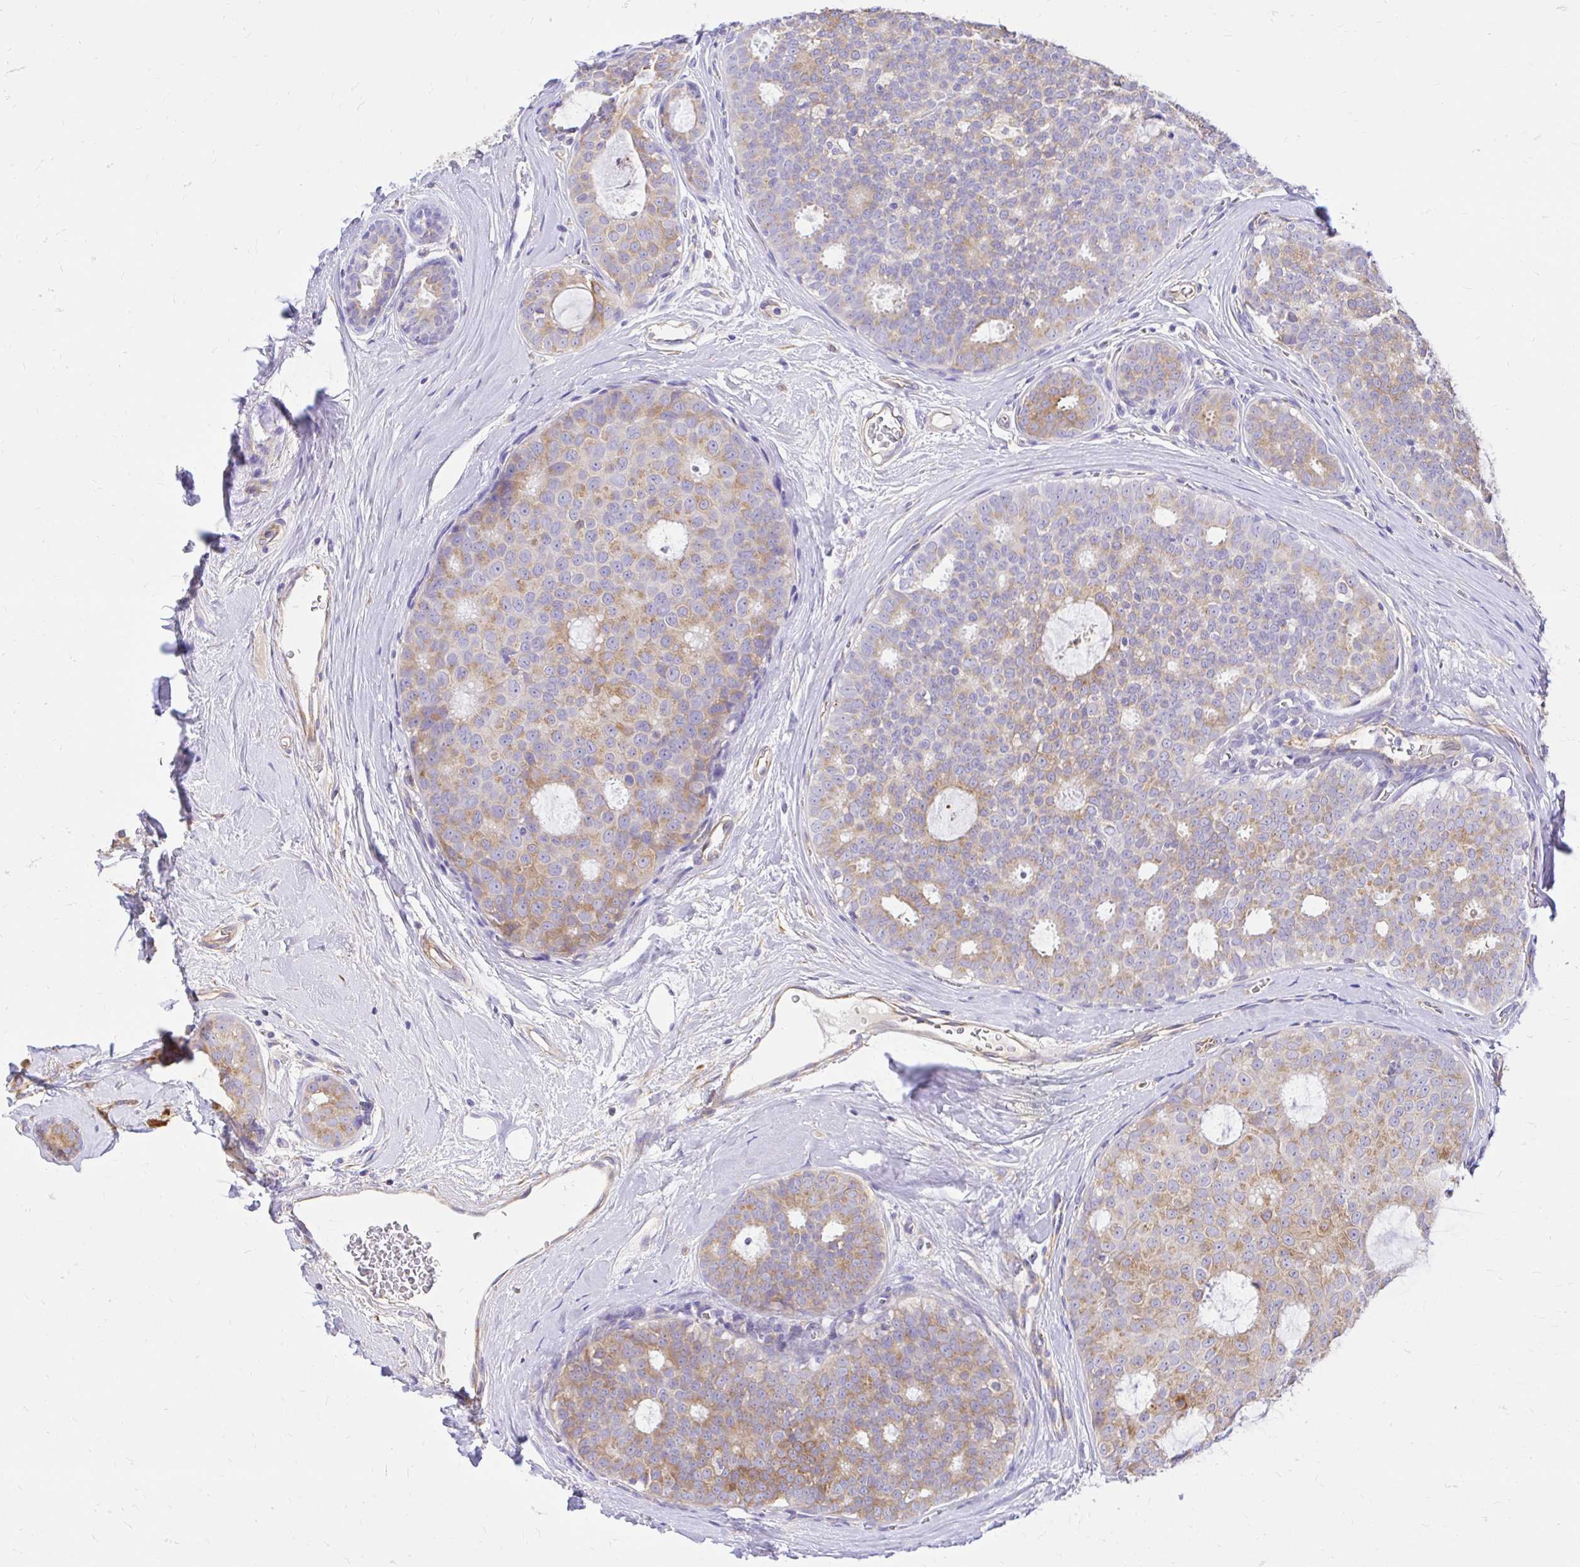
{"staining": {"intensity": "weak", "quantity": "25%-75%", "location": "cytoplasmic/membranous"}, "tissue": "breast cancer", "cell_type": "Tumor cells", "image_type": "cancer", "snomed": [{"axis": "morphology", "description": "Duct carcinoma"}, {"axis": "topography", "description": "Breast"}], "caption": "Human breast invasive ductal carcinoma stained with a brown dye shows weak cytoplasmic/membranous positive positivity in approximately 25%-75% of tumor cells.", "gene": "ABCB10", "patient": {"sex": "female", "age": 45}}